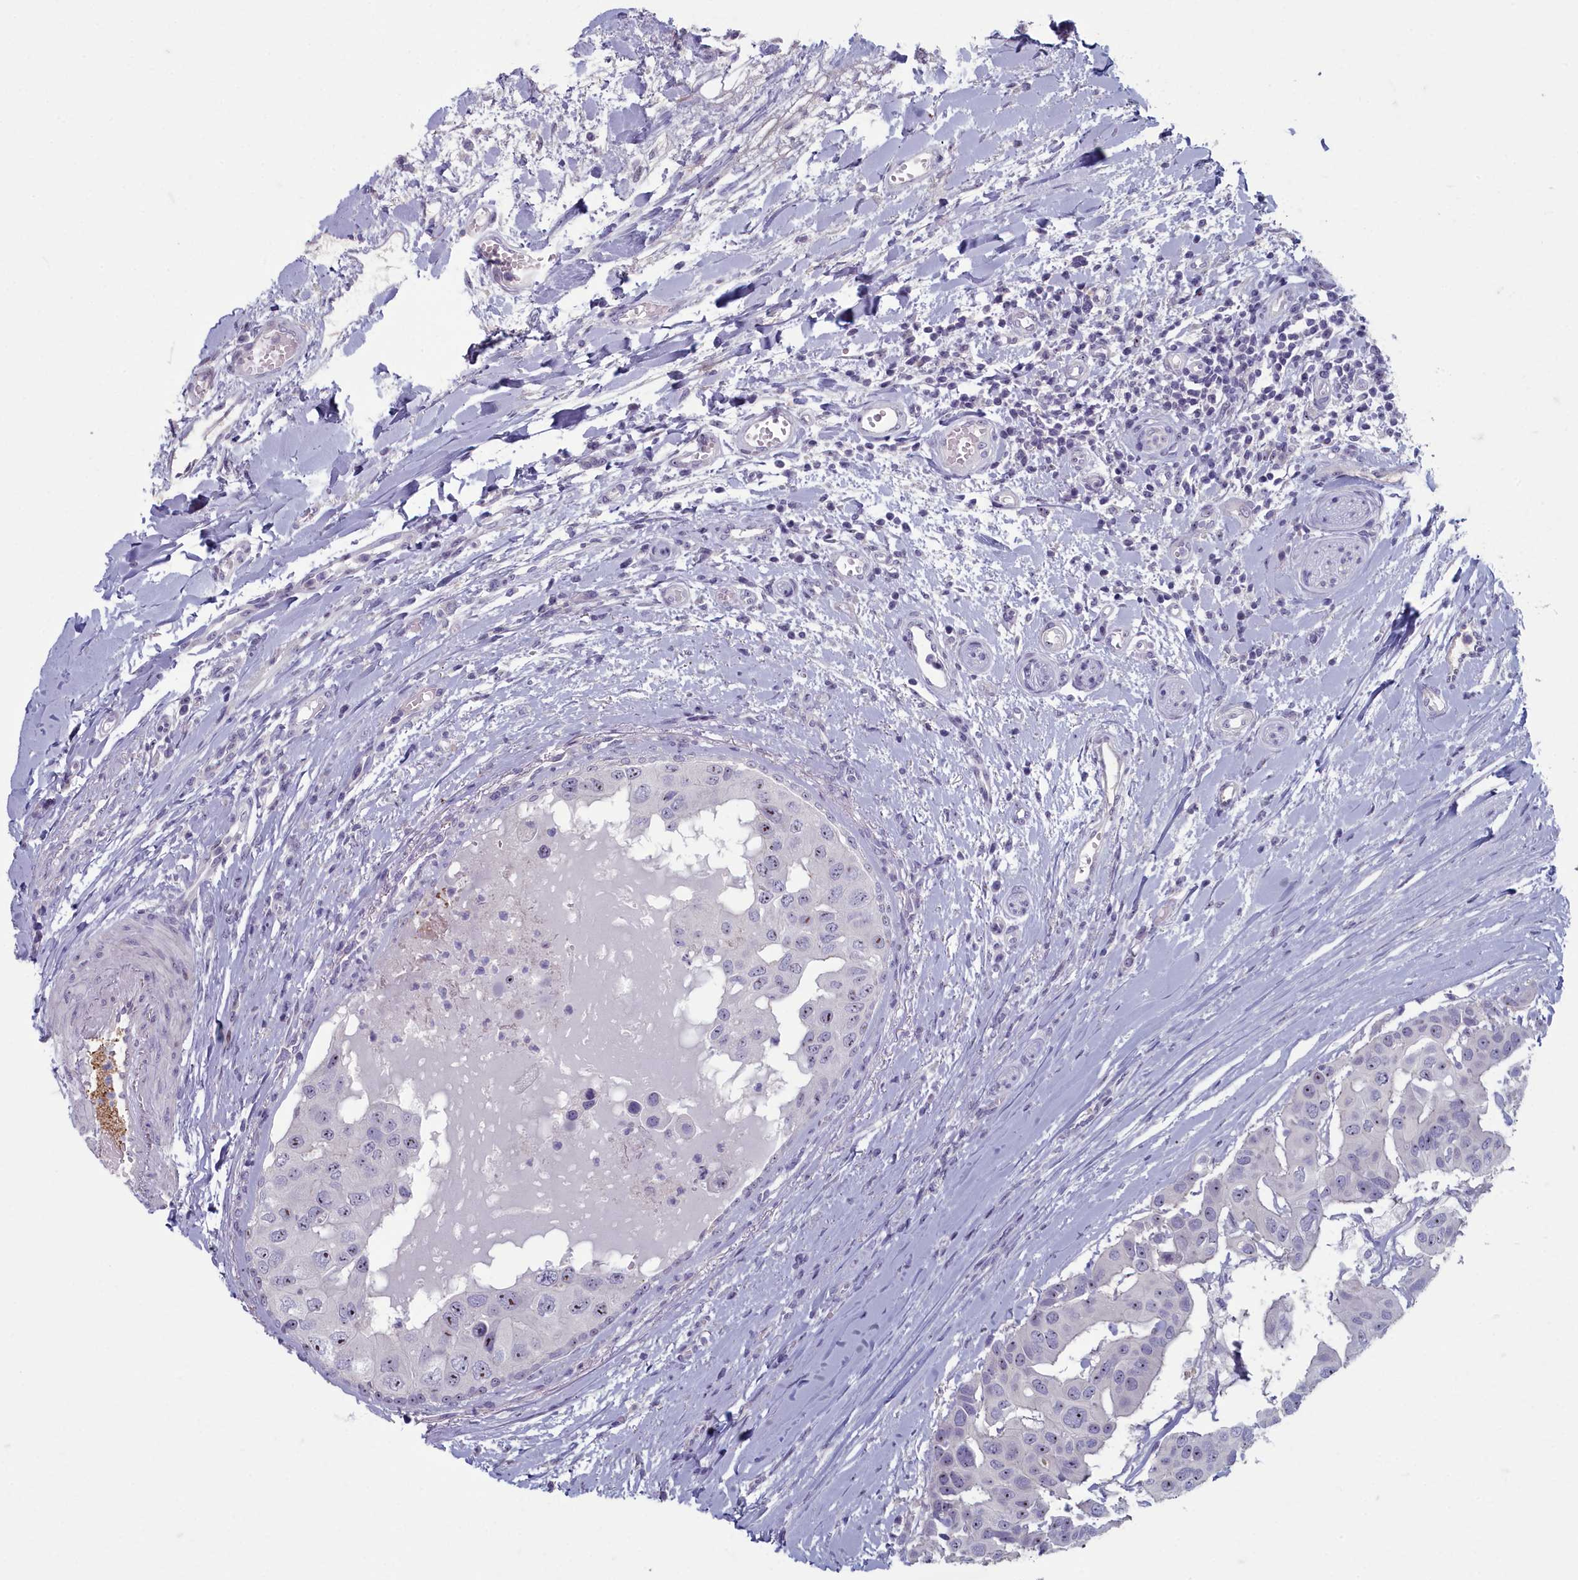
{"staining": {"intensity": "moderate", "quantity": "25%-75%", "location": "nuclear"}, "tissue": "head and neck cancer", "cell_type": "Tumor cells", "image_type": "cancer", "snomed": [{"axis": "morphology", "description": "Adenocarcinoma, NOS"}, {"axis": "morphology", "description": "Adenocarcinoma, metastatic, NOS"}, {"axis": "topography", "description": "Head-Neck"}], "caption": "The immunohistochemical stain labels moderate nuclear positivity in tumor cells of head and neck cancer tissue.", "gene": "INSYN2A", "patient": {"sex": "male", "age": 75}}